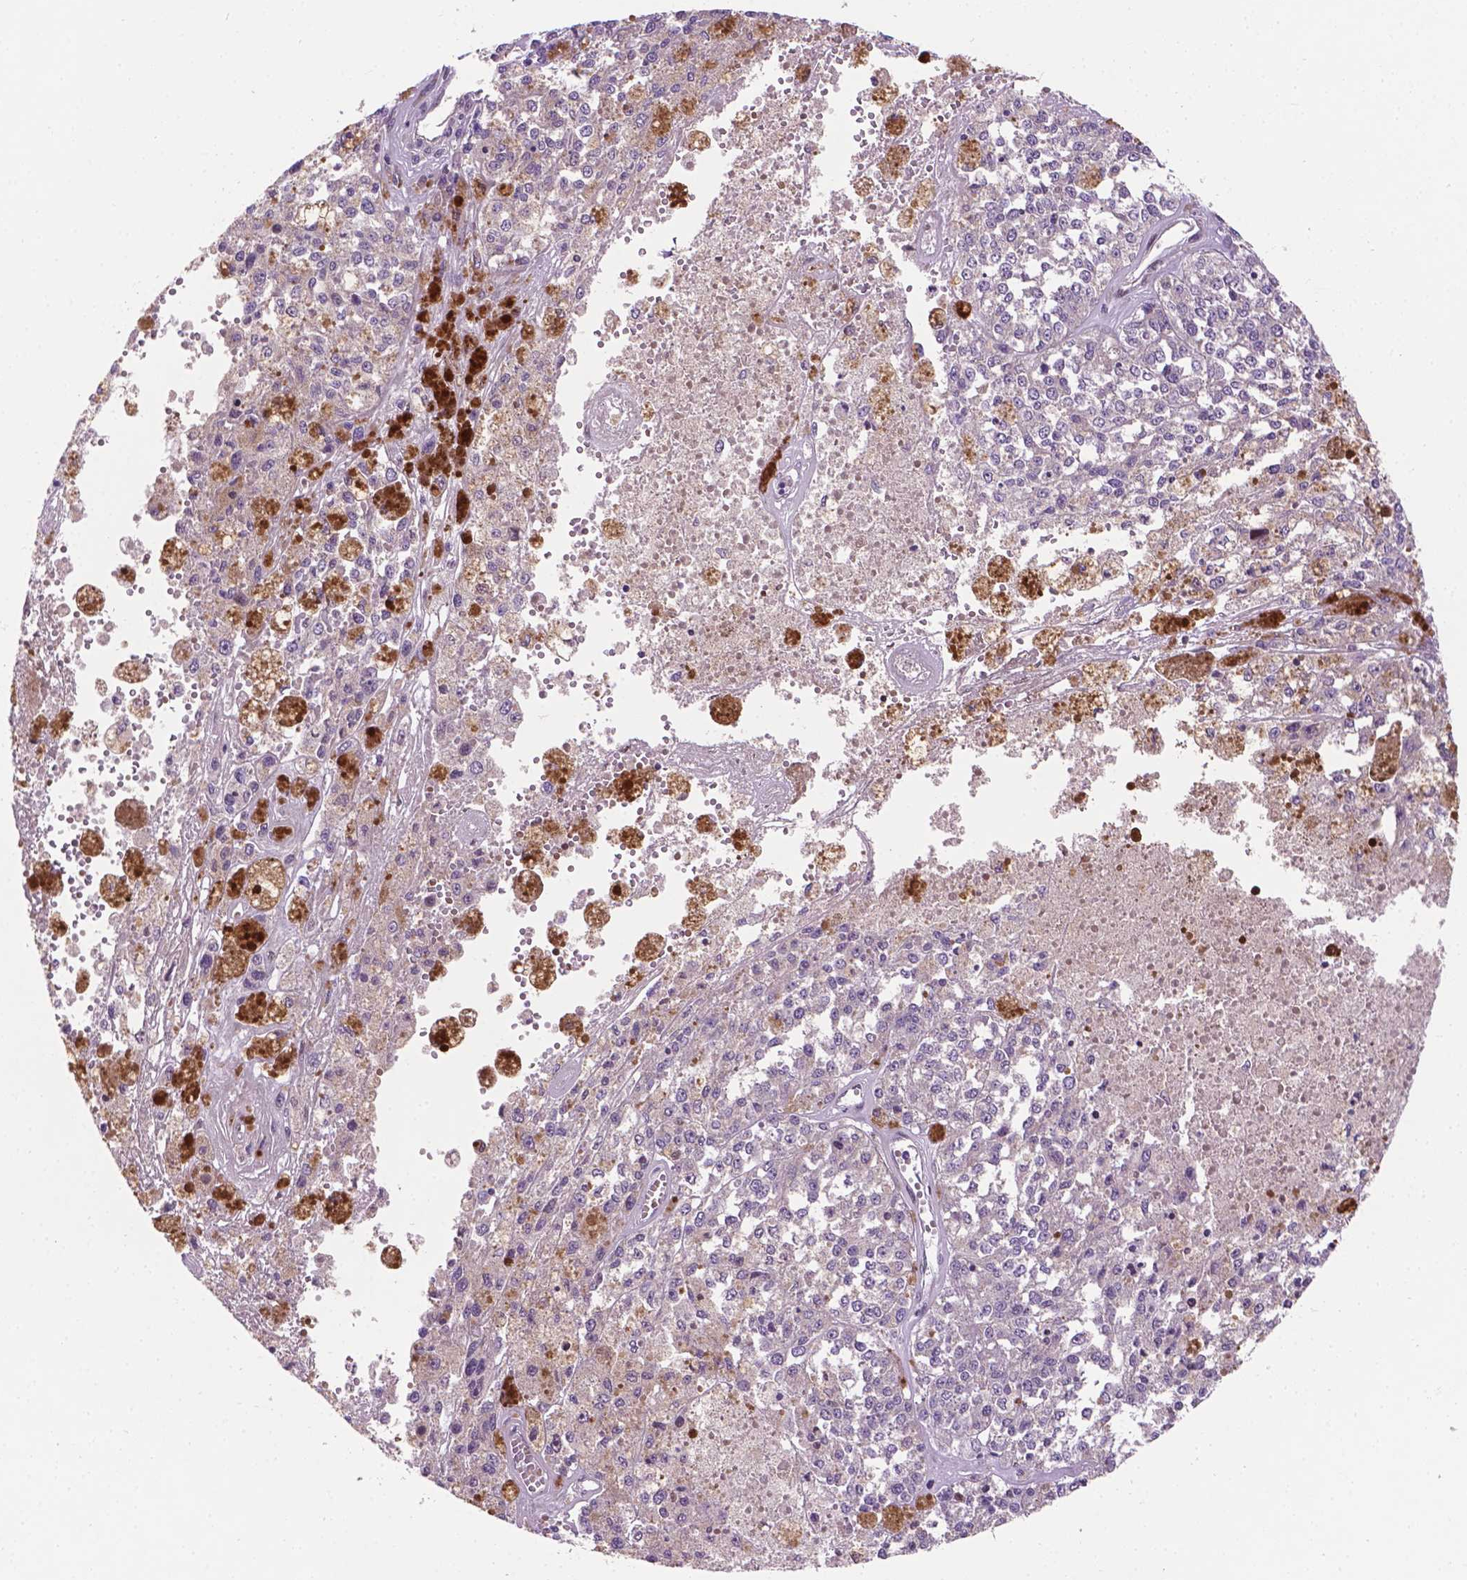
{"staining": {"intensity": "negative", "quantity": "none", "location": "none"}, "tissue": "melanoma", "cell_type": "Tumor cells", "image_type": "cancer", "snomed": [{"axis": "morphology", "description": "Malignant melanoma, Metastatic site"}, {"axis": "topography", "description": "Lymph node"}], "caption": "The immunohistochemistry (IHC) photomicrograph has no significant positivity in tumor cells of malignant melanoma (metastatic site) tissue.", "gene": "IRF6", "patient": {"sex": "female", "age": 64}}